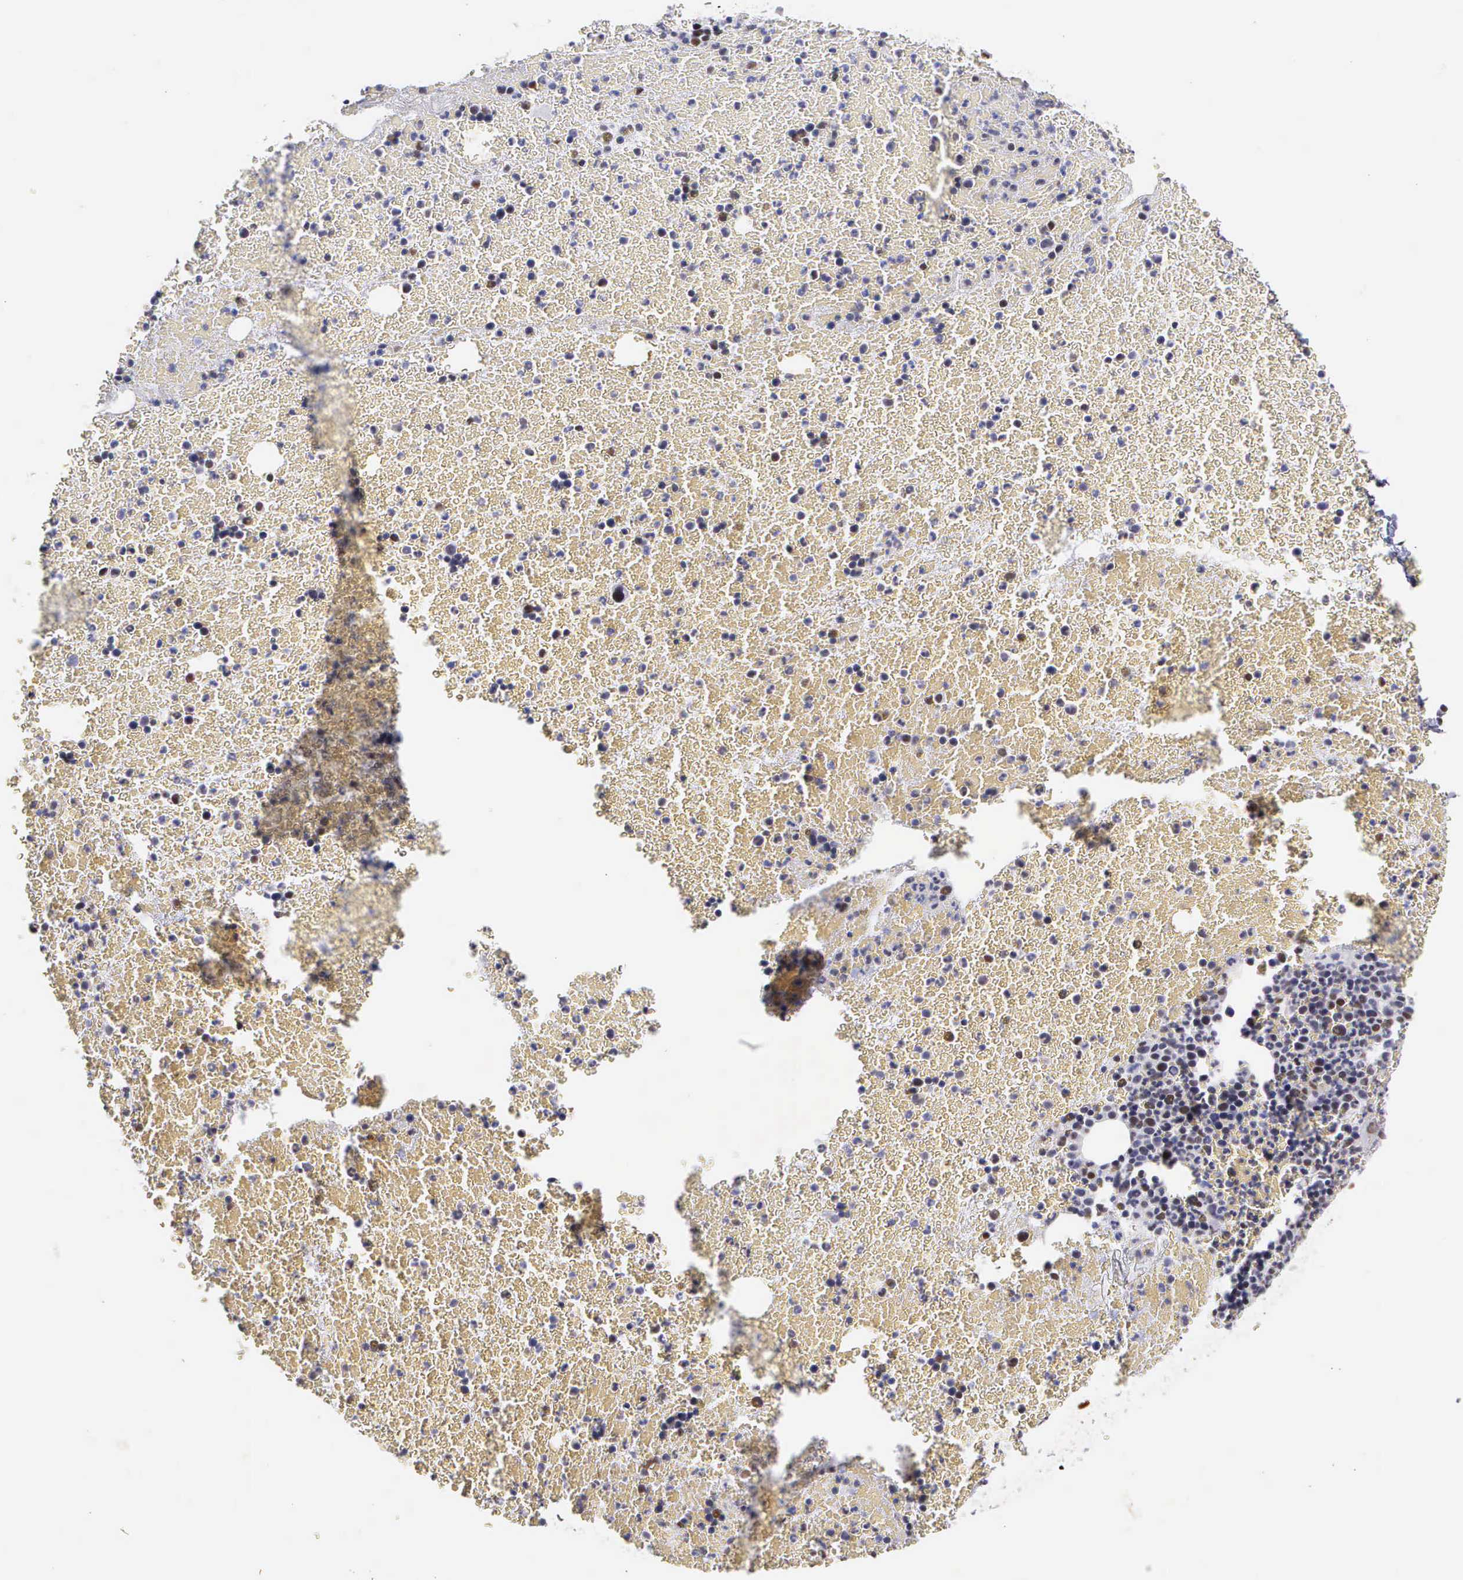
{"staining": {"intensity": "strong", "quantity": ">75%", "location": "nuclear"}, "tissue": "bone marrow", "cell_type": "Hematopoietic cells", "image_type": "normal", "snomed": [{"axis": "morphology", "description": "Normal tissue, NOS"}, {"axis": "topography", "description": "Bone marrow"}], "caption": "Bone marrow stained with DAB immunohistochemistry demonstrates high levels of strong nuclear staining in about >75% of hematopoietic cells. (DAB (3,3'-diaminobenzidine) IHC with brightfield microscopy, high magnification).", "gene": "CSTF2", "patient": {"sex": "female", "age": 53}}